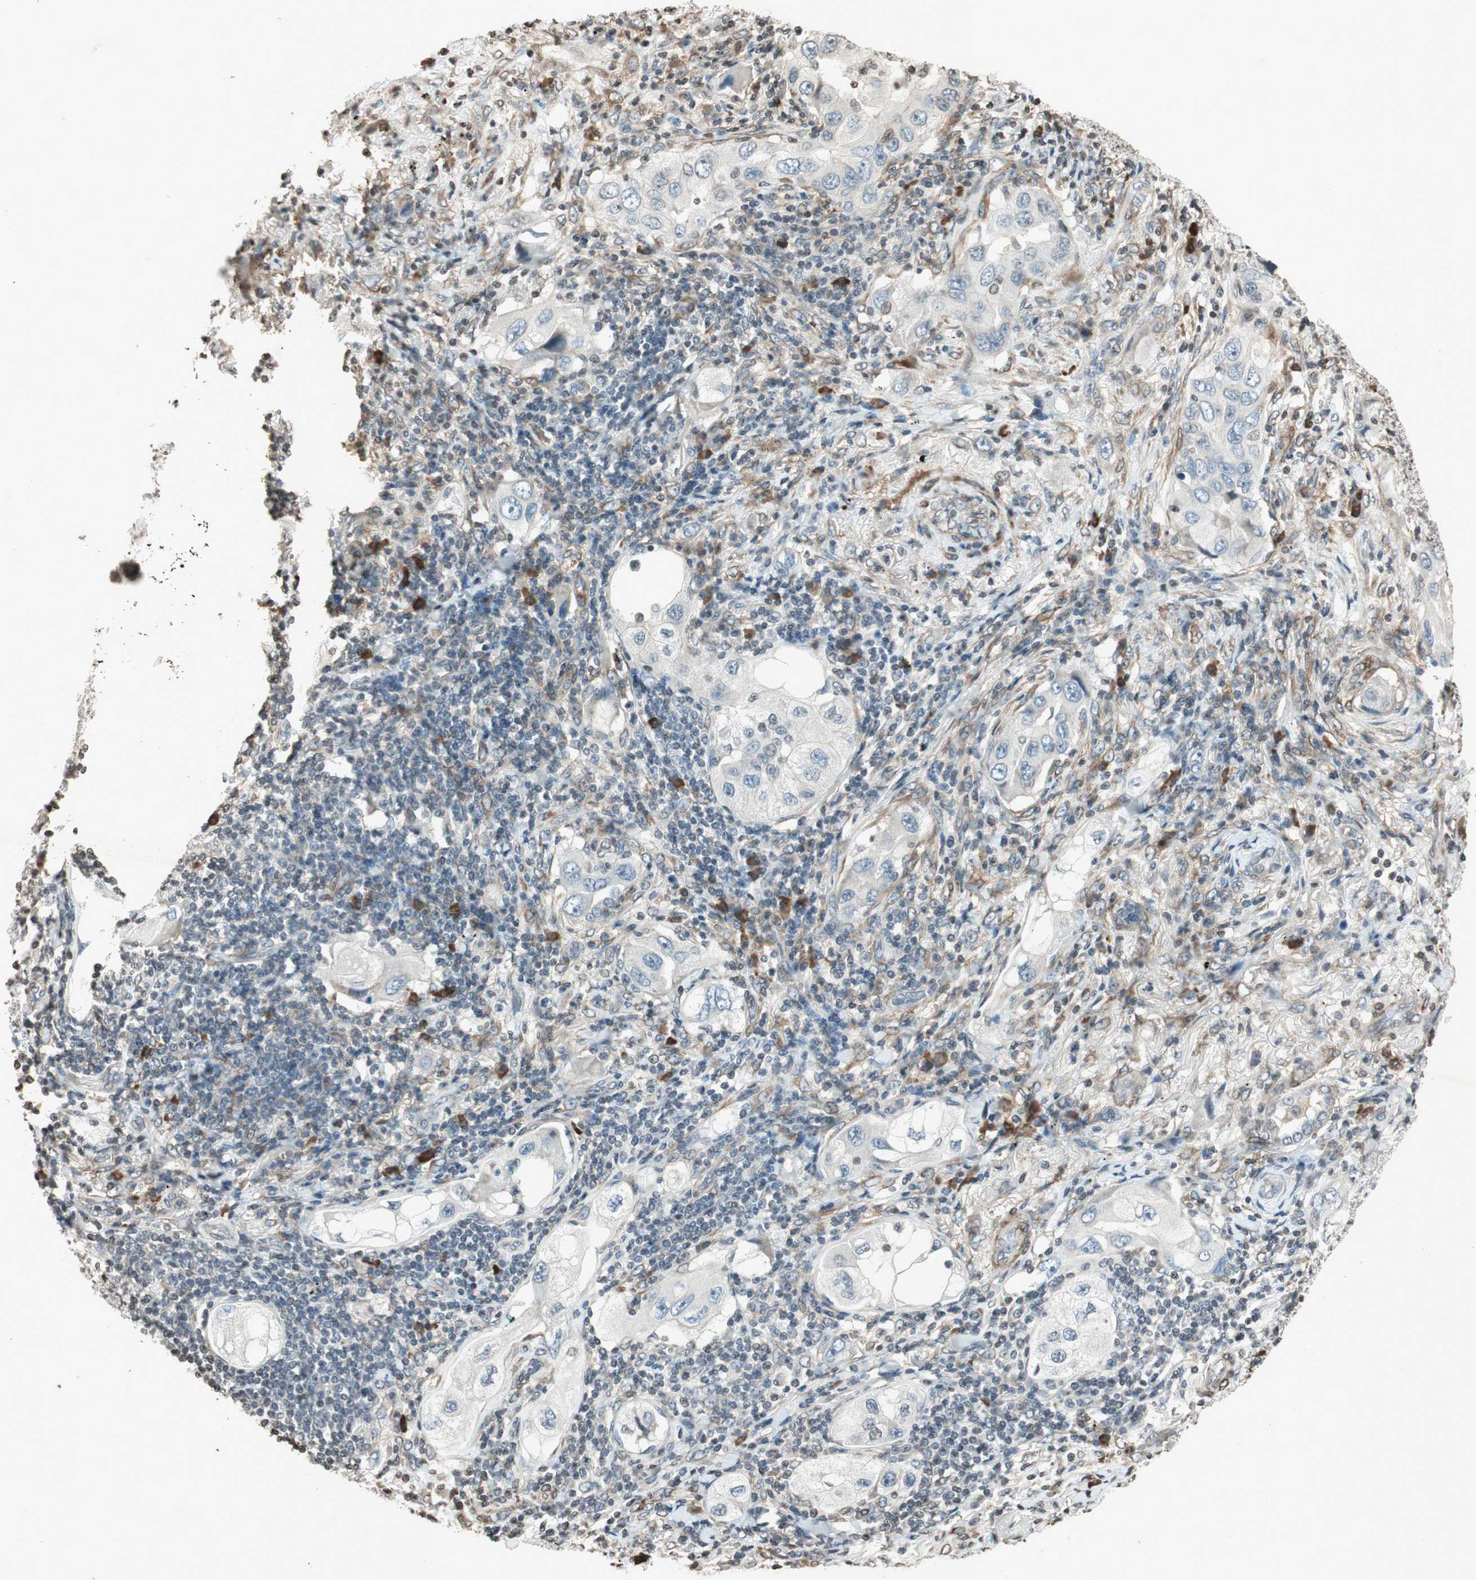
{"staining": {"intensity": "negative", "quantity": "none", "location": "none"}, "tissue": "lung cancer", "cell_type": "Tumor cells", "image_type": "cancer", "snomed": [{"axis": "morphology", "description": "Adenocarcinoma, NOS"}, {"axis": "topography", "description": "Lung"}], "caption": "A photomicrograph of human lung cancer (adenocarcinoma) is negative for staining in tumor cells. (DAB IHC with hematoxylin counter stain).", "gene": "PRKG1", "patient": {"sex": "female", "age": 65}}